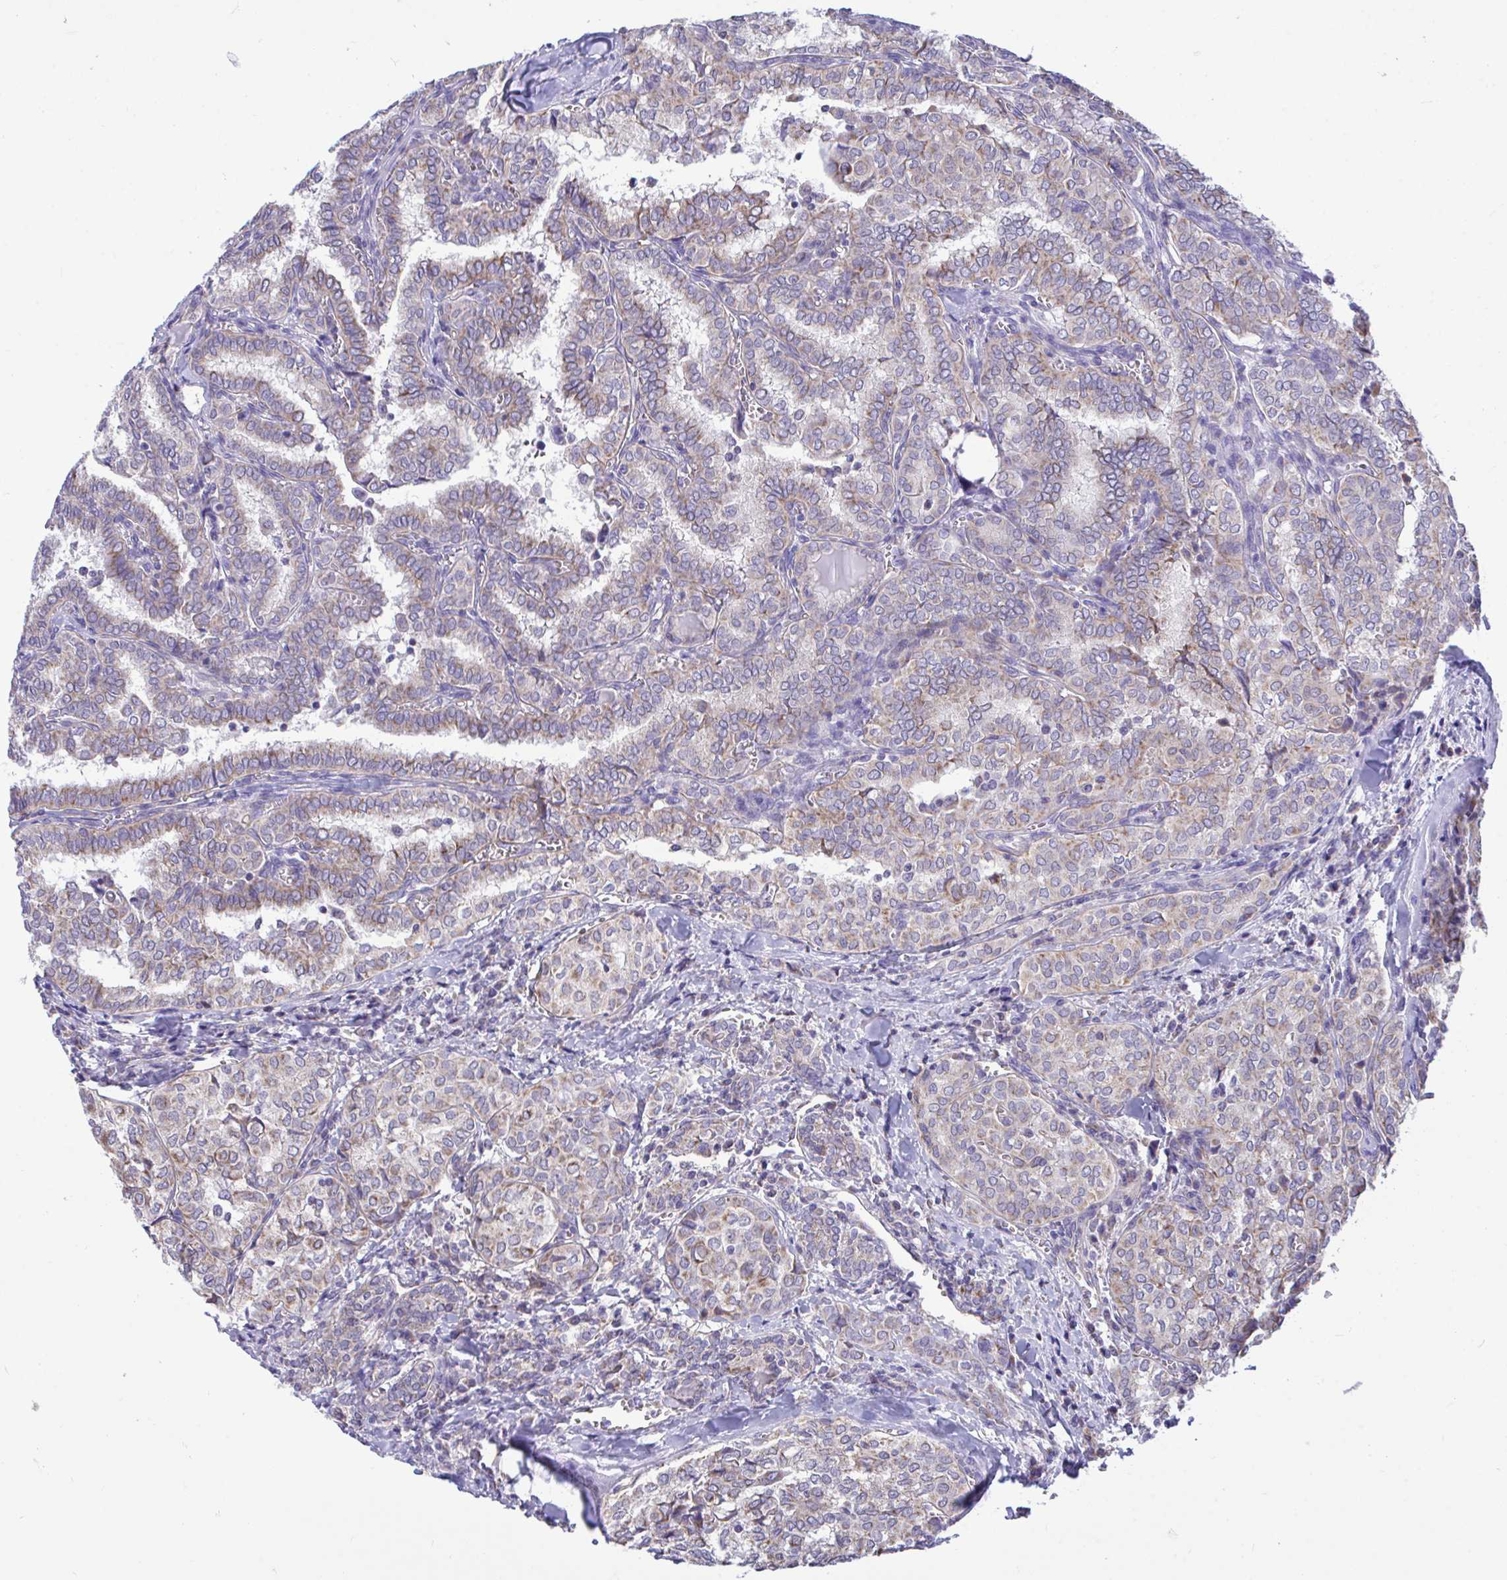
{"staining": {"intensity": "weak", "quantity": "25%-75%", "location": "cytoplasmic/membranous"}, "tissue": "thyroid cancer", "cell_type": "Tumor cells", "image_type": "cancer", "snomed": [{"axis": "morphology", "description": "Papillary adenocarcinoma, NOS"}, {"axis": "topography", "description": "Thyroid gland"}], "caption": "Immunohistochemistry (IHC) (DAB (3,3'-diaminobenzidine)) staining of human papillary adenocarcinoma (thyroid) displays weak cytoplasmic/membranous protein staining in approximately 25%-75% of tumor cells.", "gene": "SARS2", "patient": {"sex": "female", "age": 30}}